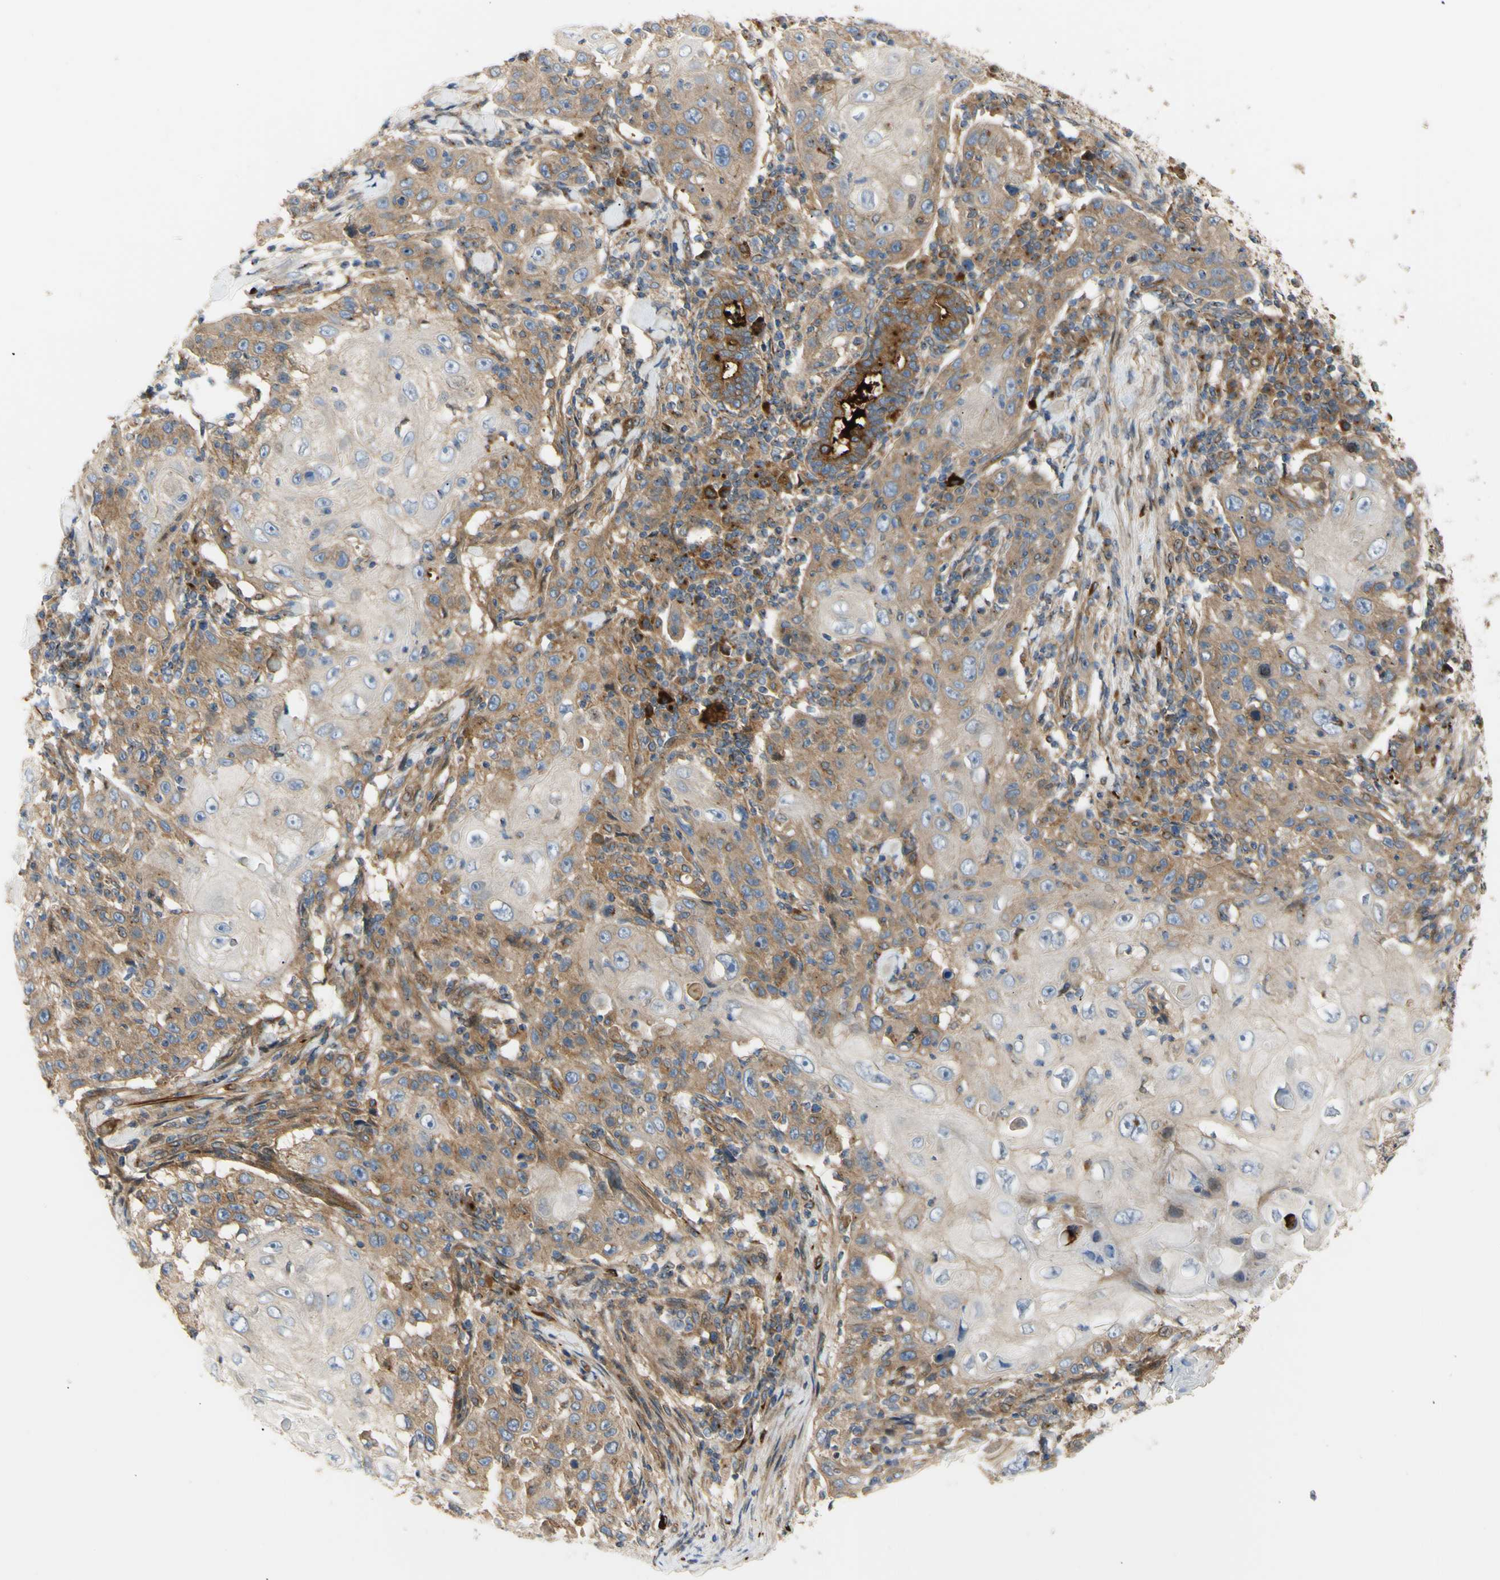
{"staining": {"intensity": "moderate", "quantity": "25%-75%", "location": "cytoplasmic/membranous"}, "tissue": "skin cancer", "cell_type": "Tumor cells", "image_type": "cancer", "snomed": [{"axis": "morphology", "description": "Squamous cell carcinoma, NOS"}, {"axis": "topography", "description": "Skin"}], "caption": "This is an image of immunohistochemistry staining of skin cancer, which shows moderate expression in the cytoplasmic/membranous of tumor cells.", "gene": "TUBG2", "patient": {"sex": "female", "age": 88}}